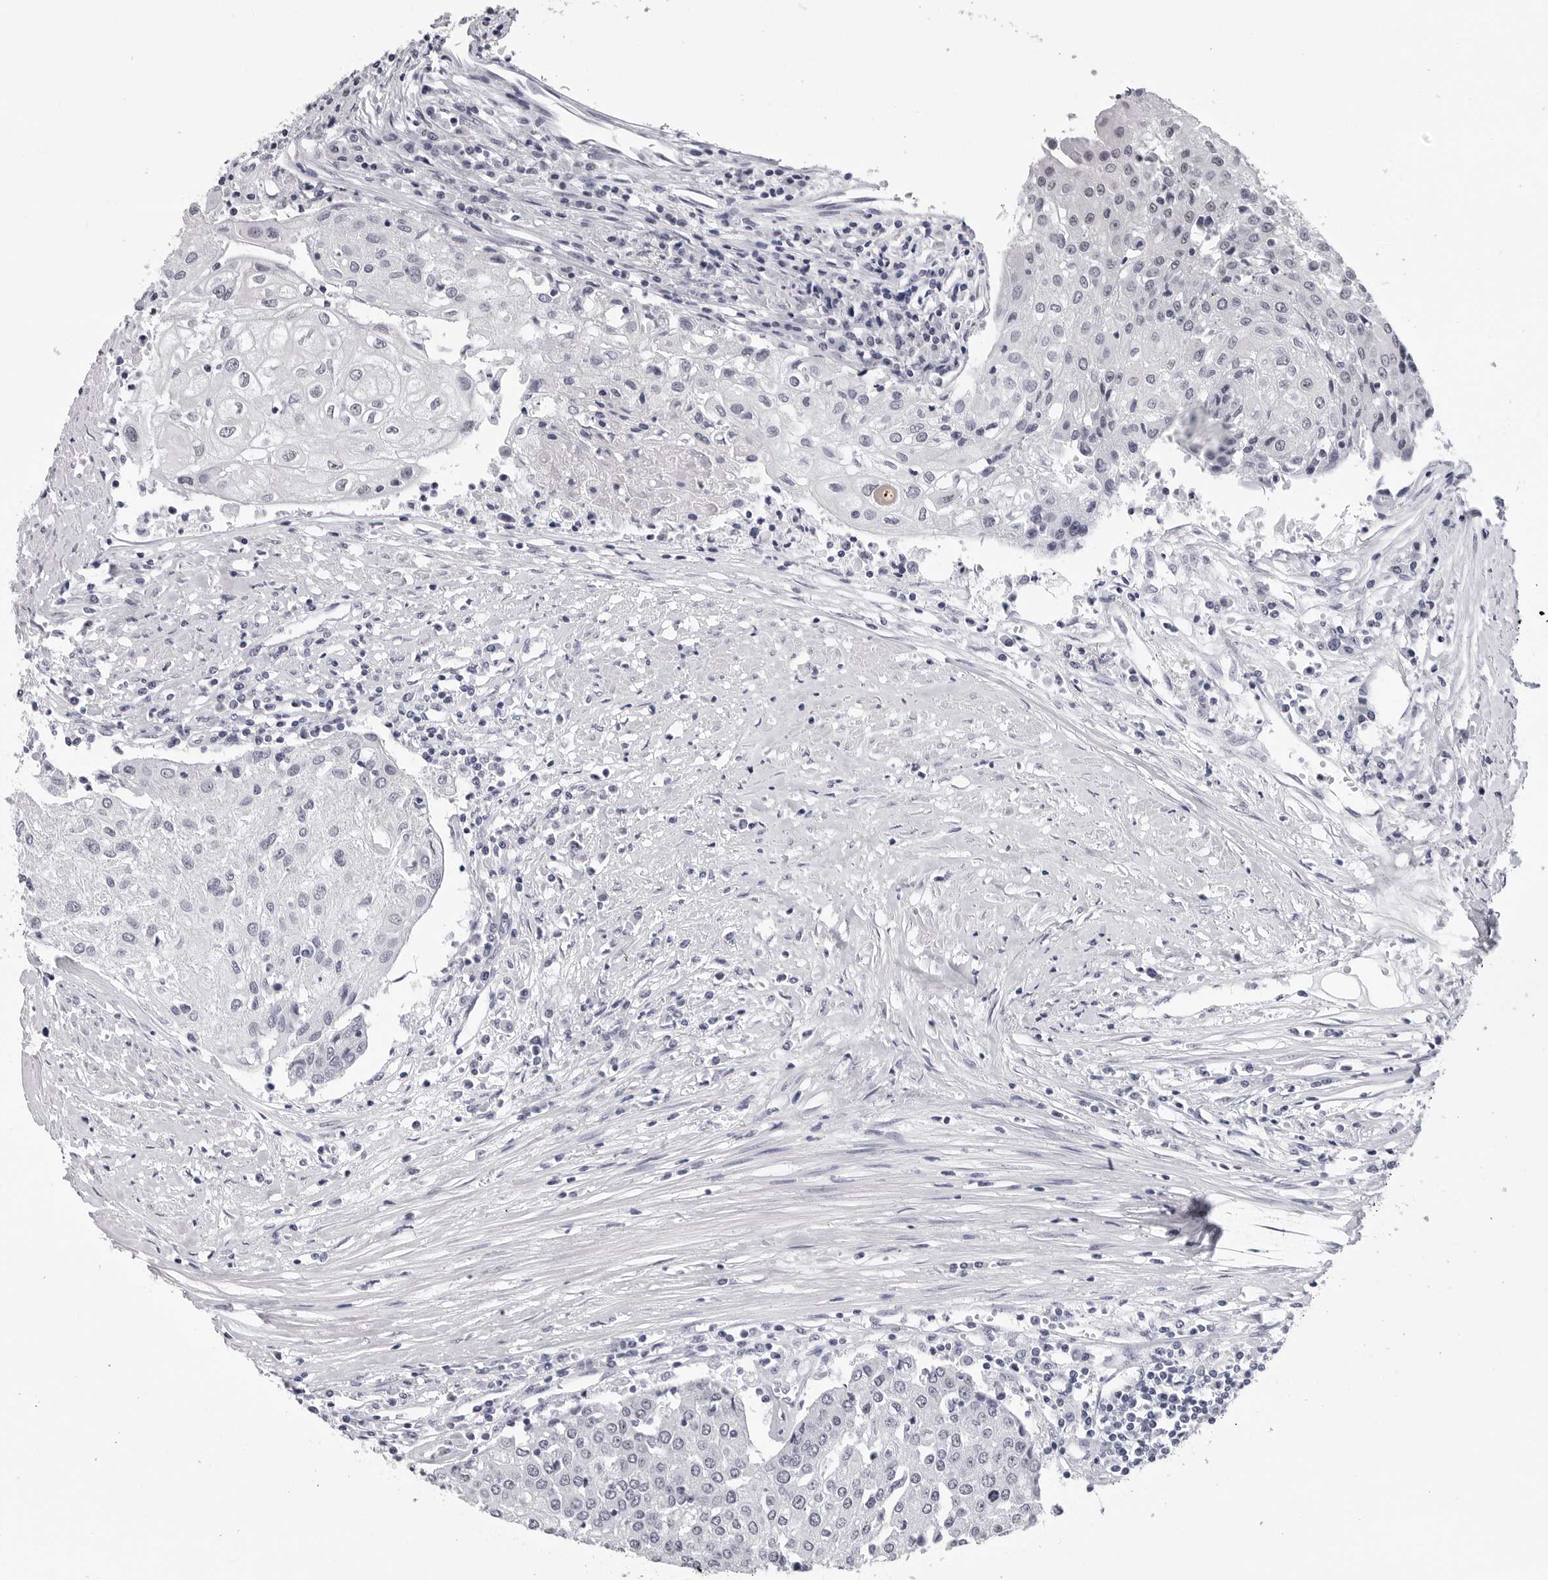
{"staining": {"intensity": "negative", "quantity": "none", "location": "none"}, "tissue": "urothelial cancer", "cell_type": "Tumor cells", "image_type": "cancer", "snomed": [{"axis": "morphology", "description": "Urothelial carcinoma, High grade"}, {"axis": "topography", "description": "Urinary bladder"}], "caption": "IHC of human urothelial carcinoma (high-grade) displays no staining in tumor cells.", "gene": "GNL2", "patient": {"sex": "female", "age": 85}}